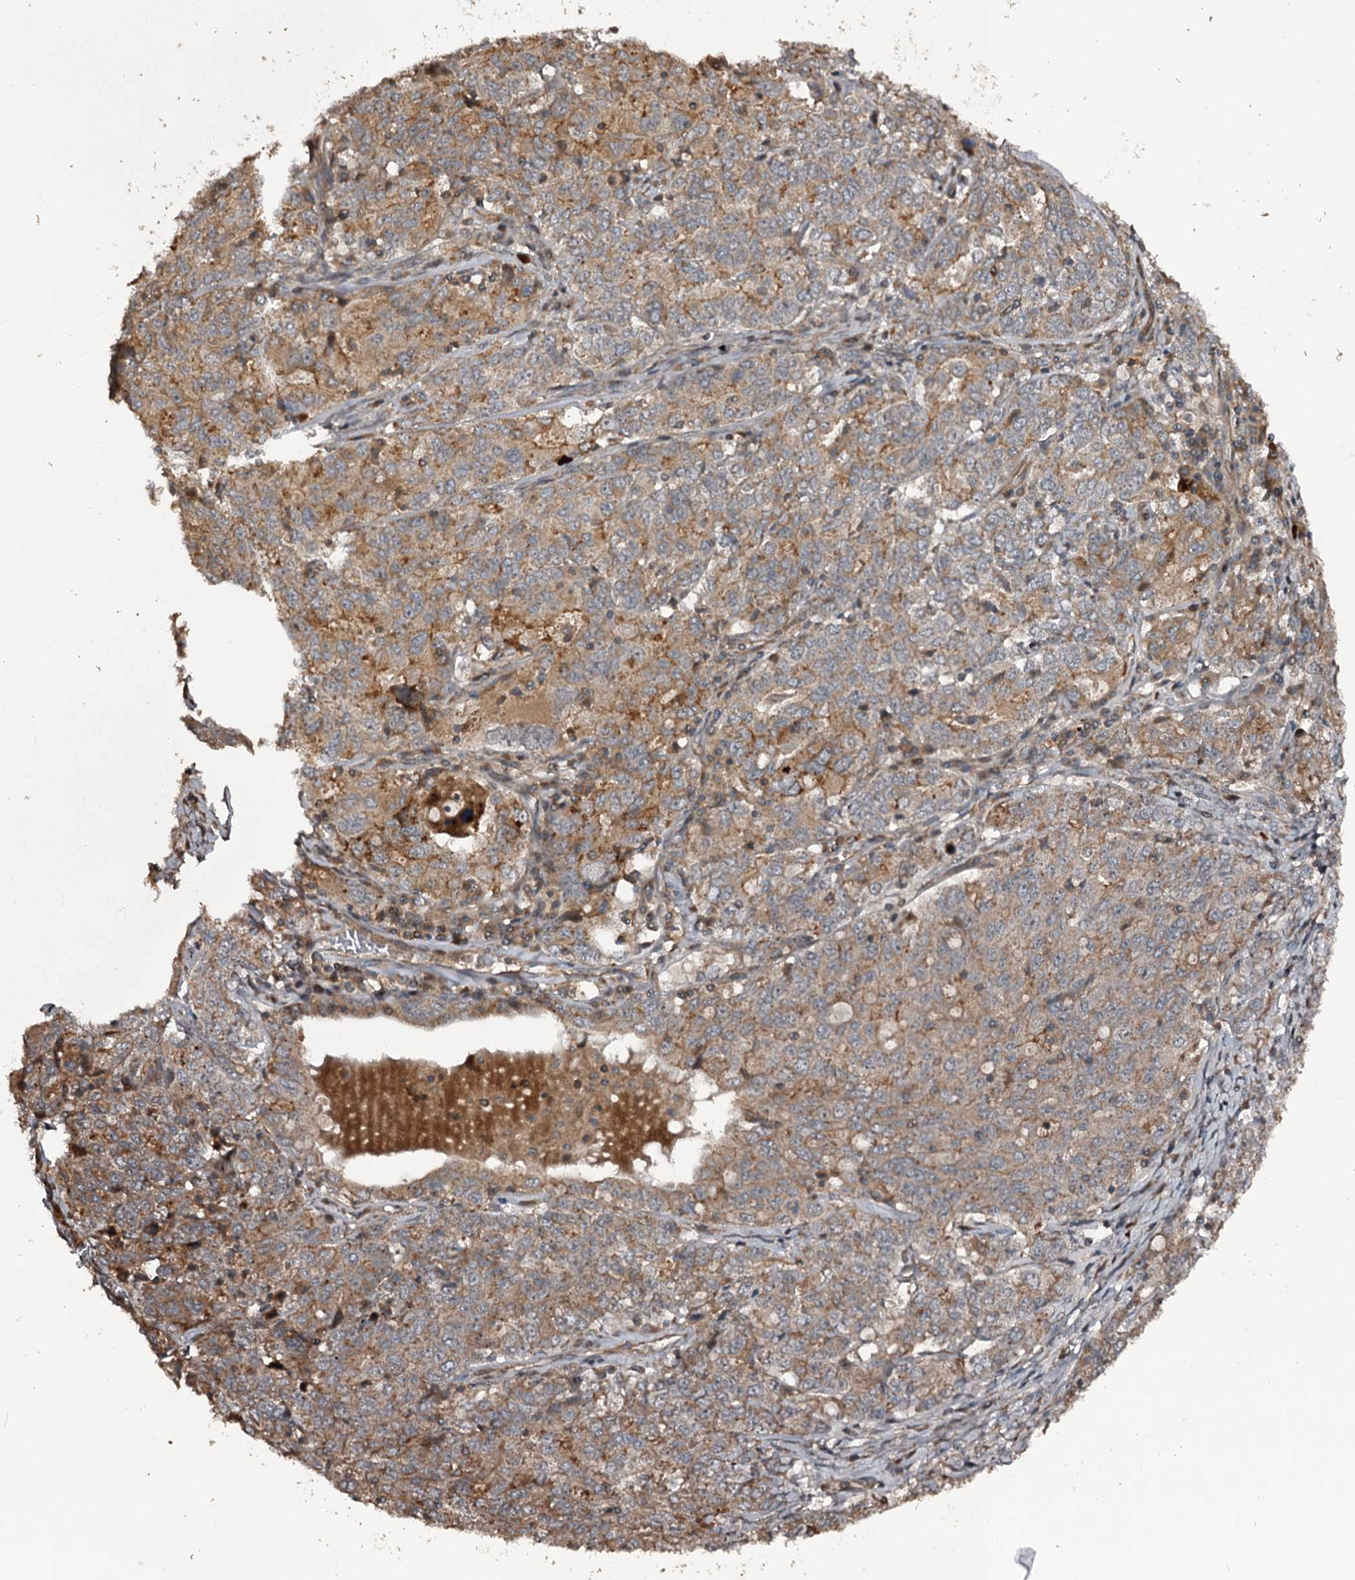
{"staining": {"intensity": "moderate", "quantity": ">75%", "location": "cytoplasmic/membranous"}, "tissue": "ovarian cancer", "cell_type": "Tumor cells", "image_type": "cancer", "snomed": [{"axis": "morphology", "description": "Carcinoma, endometroid"}, {"axis": "topography", "description": "Ovary"}], "caption": "Ovarian cancer (endometroid carcinoma) tissue displays moderate cytoplasmic/membranous positivity in approximately >75% of tumor cells", "gene": "RAB21", "patient": {"sex": "female", "age": 62}}